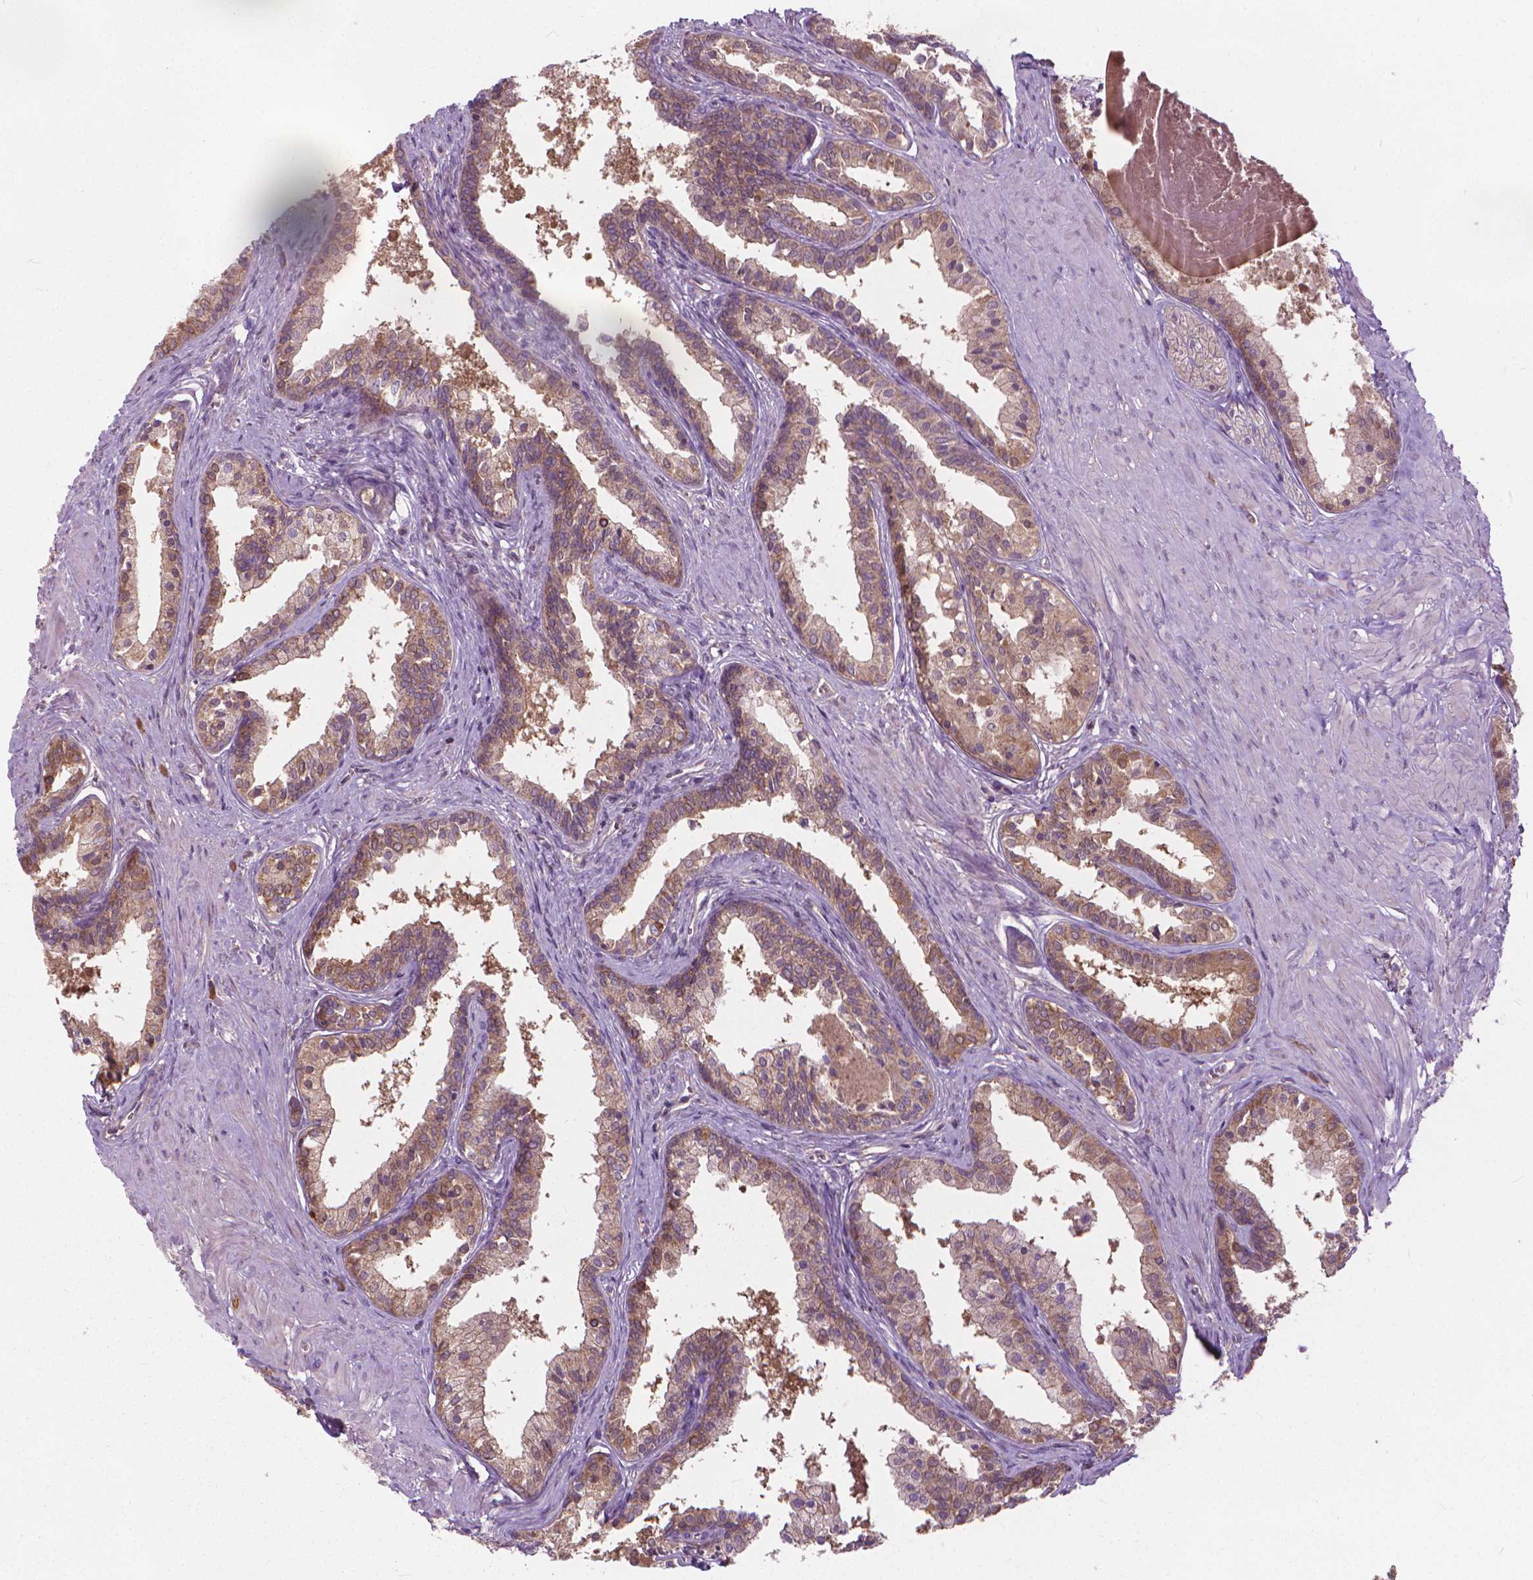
{"staining": {"intensity": "moderate", "quantity": "25%-75%", "location": "cytoplasmic/membranous"}, "tissue": "prostate", "cell_type": "Glandular cells", "image_type": "normal", "snomed": [{"axis": "morphology", "description": "Normal tissue, NOS"}, {"axis": "topography", "description": "Prostate"}], "caption": "Unremarkable prostate was stained to show a protein in brown. There is medium levels of moderate cytoplasmic/membranous positivity in about 25%-75% of glandular cells.", "gene": "NUDT1", "patient": {"sex": "male", "age": 61}}